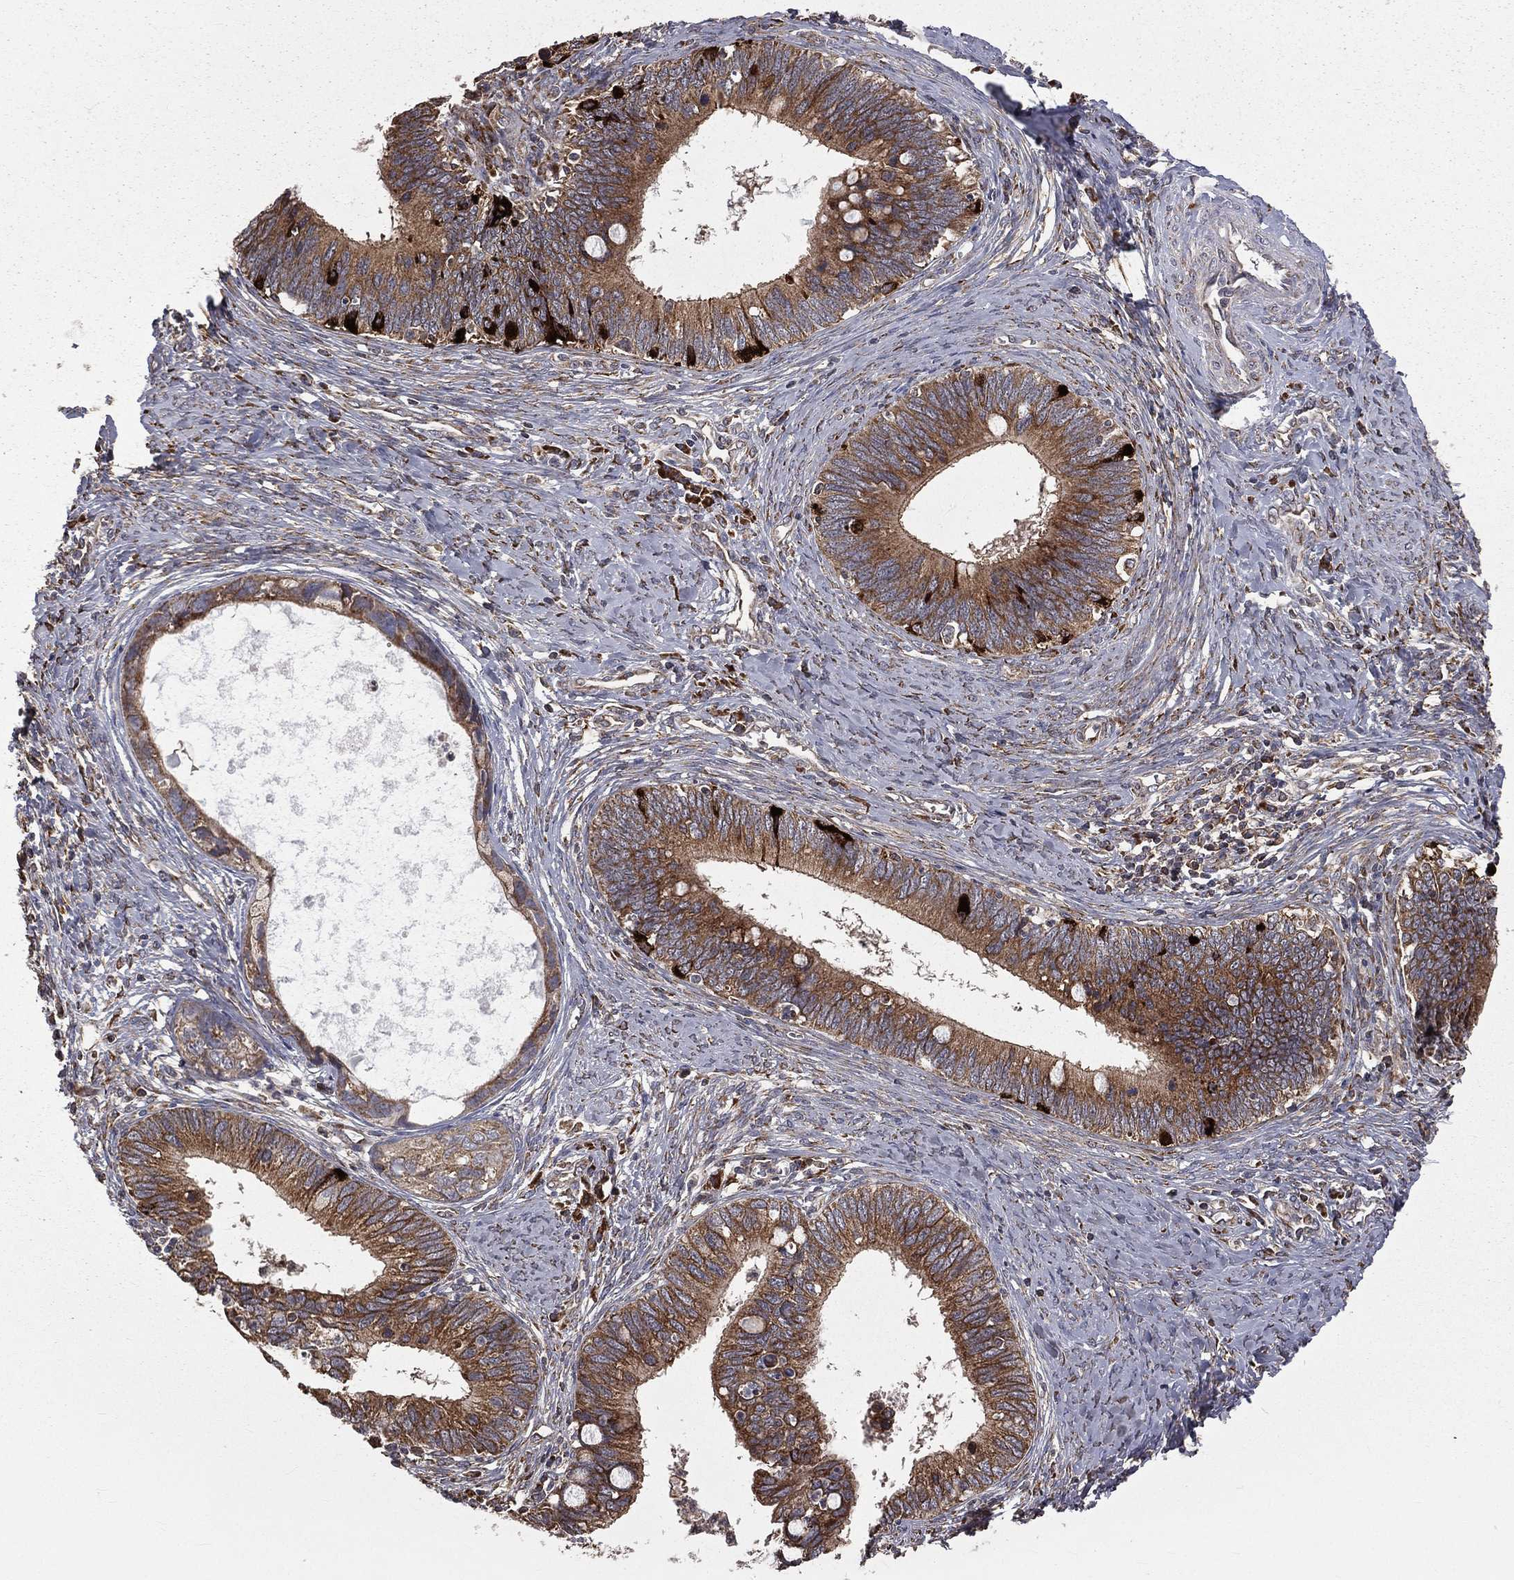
{"staining": {"intensity": "moderate", "quantity": ">75%", "location": "cytoplasmic/membranous"}, "tissue": "cervical cancer", "cell_type": "Tumor cells", "image_type": "cancer", "snomed": [{"axis": "morphology", "description": "Adenocarcinoma, NOS"}, {"axis": "topography", "description": "Cervix"}], "caption": "Tumor cells show medium levels of moderate cytoplasmic/membranous staining in approximately >75% of cells in cervical adenocarcinoma.", "gene": "OLFML1", "patient": {"sex": "female", "age": 42}}